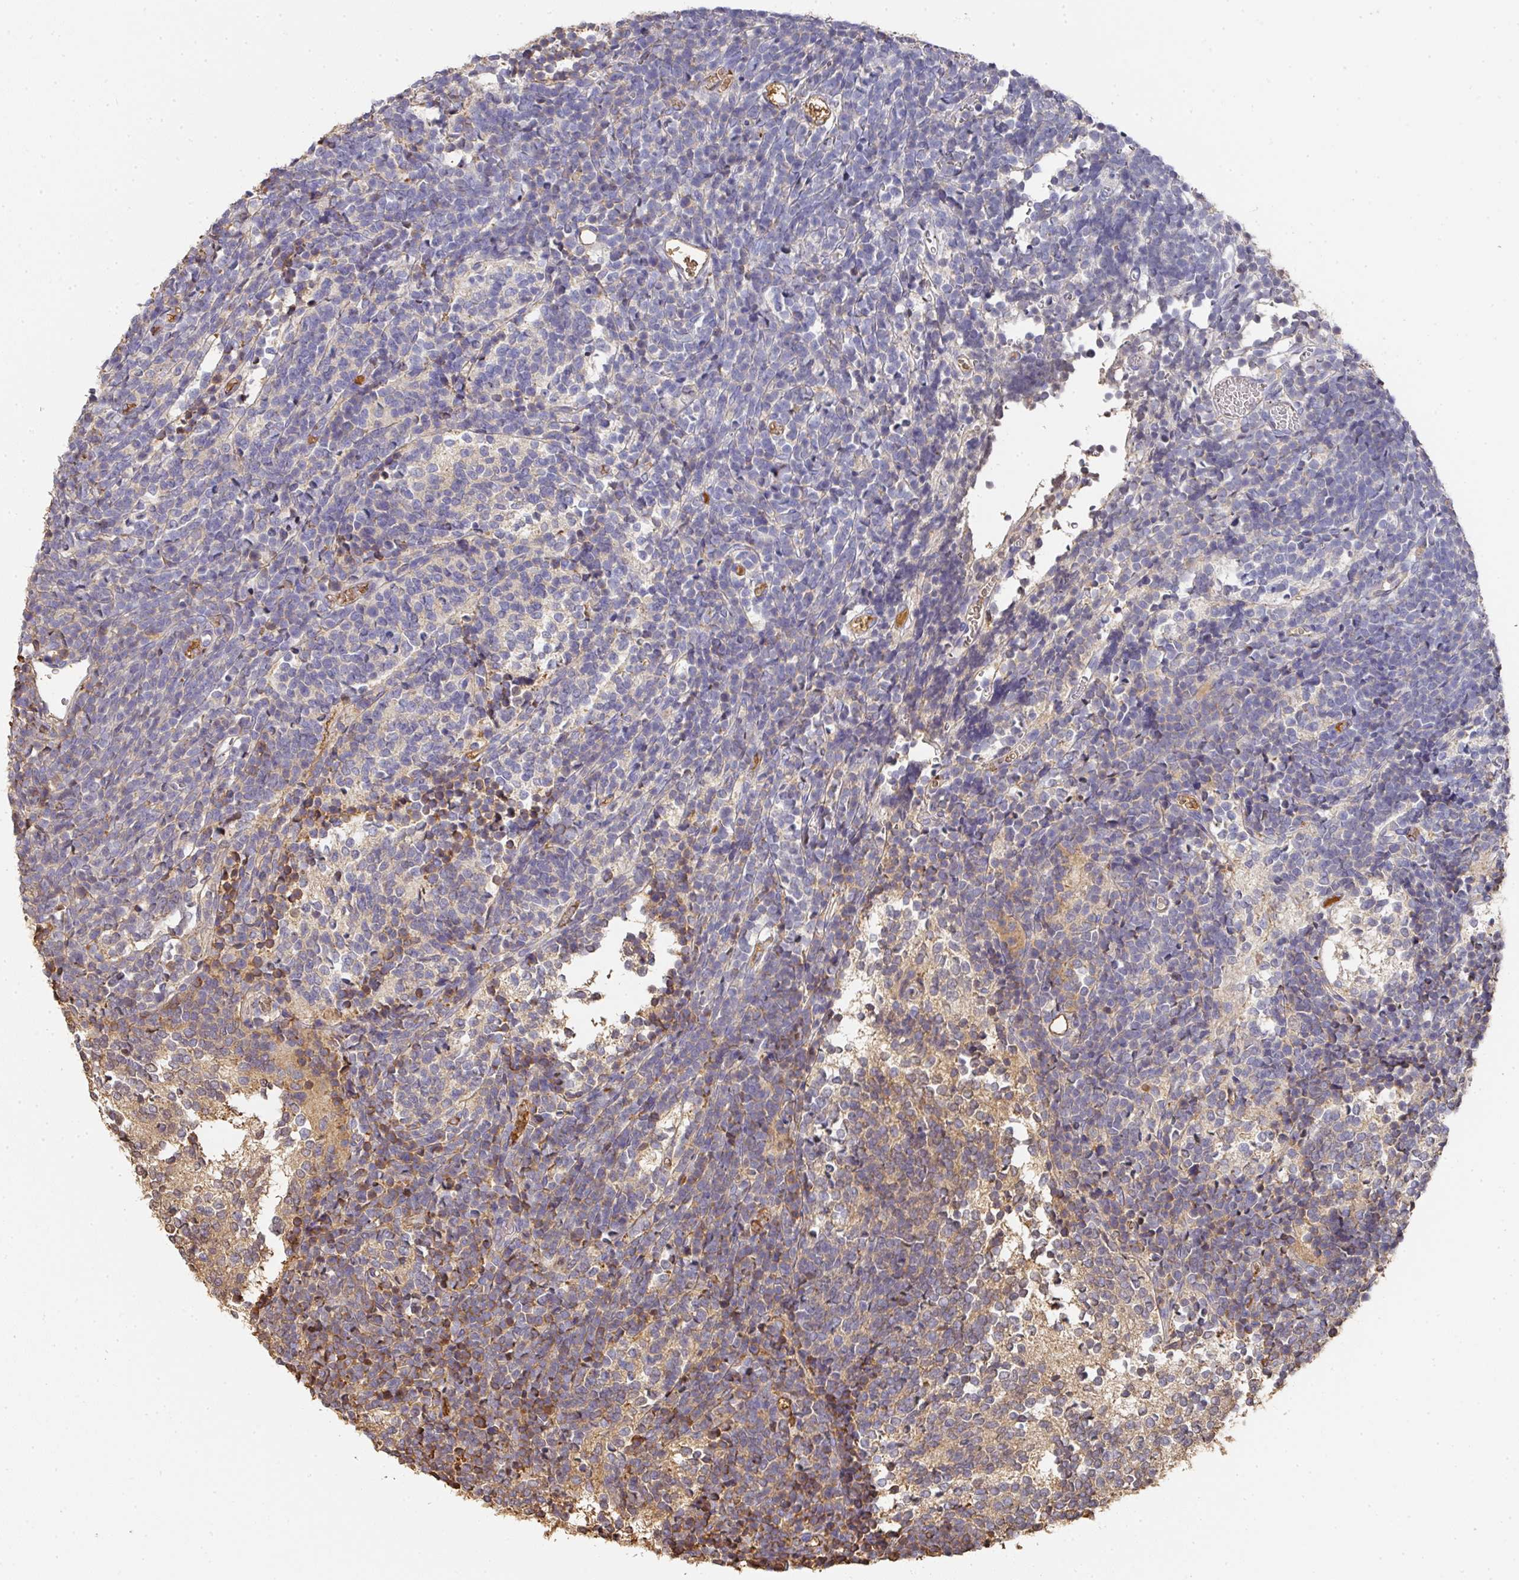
{"staining": {"intensity": "weak", "quantity": "<25%", "location": "cytoplasmic/membranous"}, "tissue": "glioma", "cell_type": "Tumor cells", "image_type": "cancer", "snomed": [{"axis": "morphology", "description": "Glioma, malignant, Low grade"}, {"axis": "topography", "description": "Brain"}], "caption": "This is a image of immunohistochemistry staining of low-grade glioma (malignant), which shows no positivity in tumor cells.", "gene": "ALB", "patient": {"sex": "female", "age": 1}}